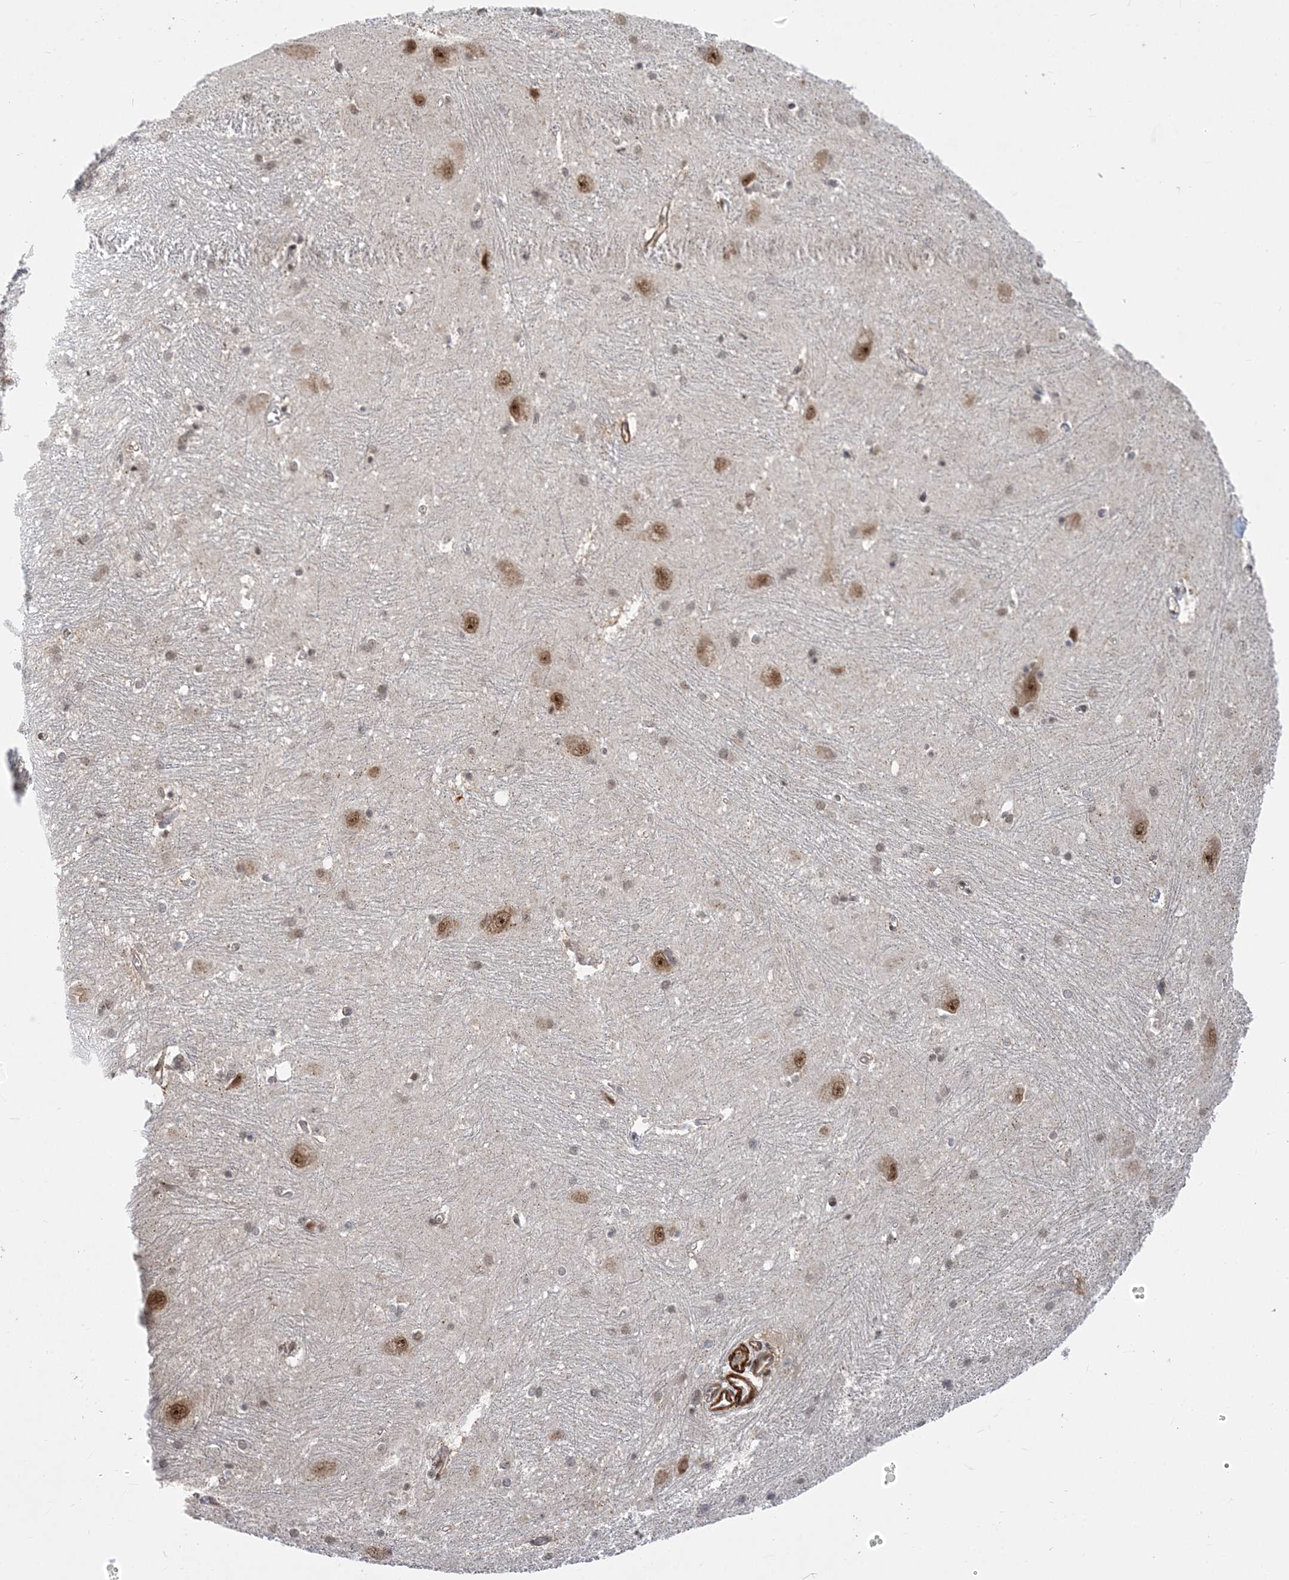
{"staining": {"intensity": "moderate", "quantity": "<25%", "location": "nuclear"}, "tissue": "caudate", "cell_type": "Glial cells", "image_type": "normal", "snomed": [{"axis": "morphology", "description": "Normal tissue, NOS"}, {"axis": "topography", "description": "Lateral ventricle wall"}], "caption": "The image displays immunohistochemical staining of benign caudate. There is moderate nuclear staining is appreciated in approximately <25% of glial cells.", "gene": "PLRG1", "patient": {"sex": "male", "age": 37}}